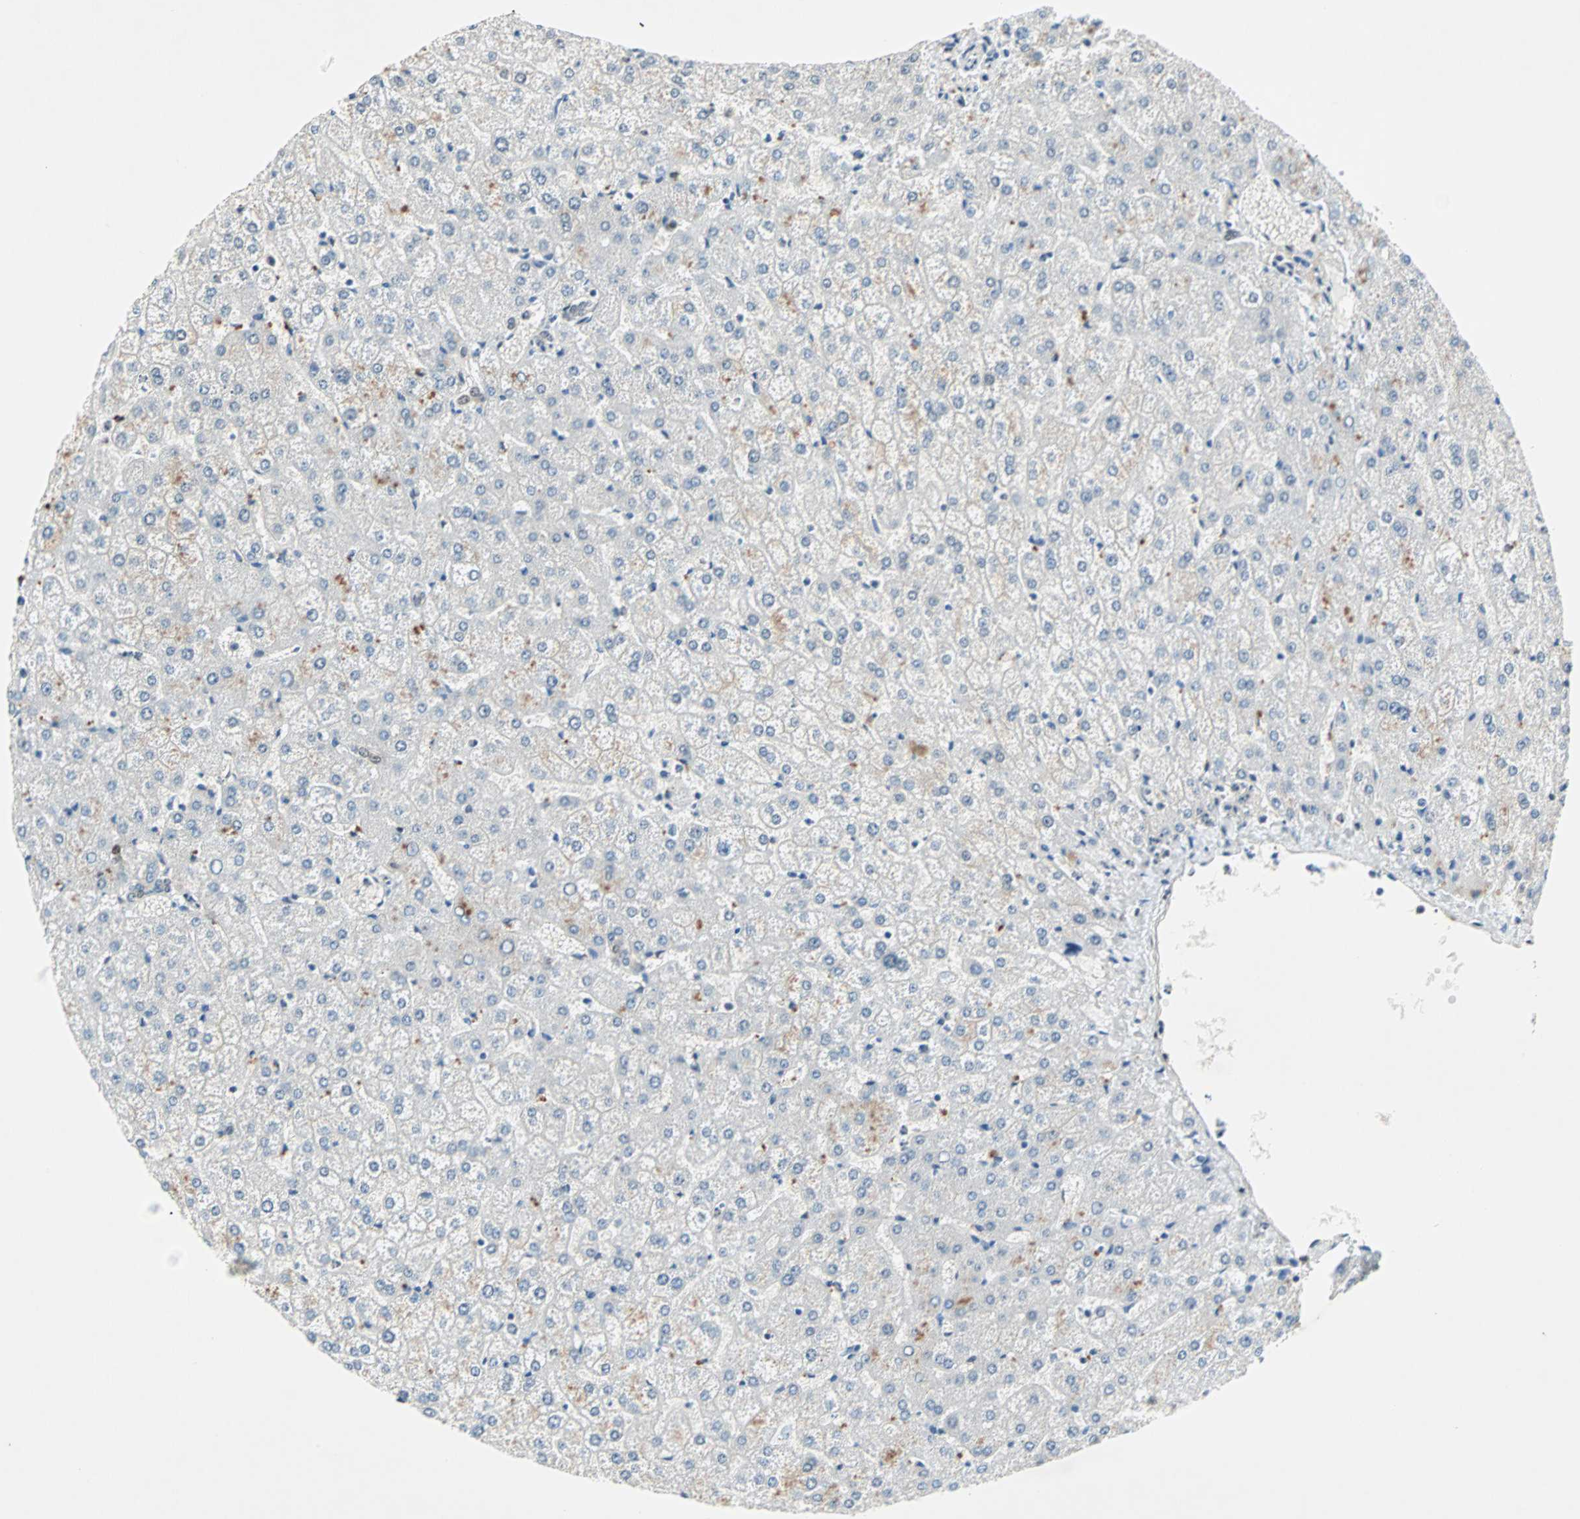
{"staining": {"intensity": "weak", "quantity": ">75%", "location": "cytoplasmic/membranous,nuclear"}, "tissue": "liver", "cell_type": "Cholangiocytes", "image_type": "normal", "snomed": [{"axis": "morphology", "description": "Normal tissue, NOS"}, {"axis": "topography", "description": "Liver"}], "caption": "A high-resolution photomicrograph shows IHC staining of benign liver, which shows weak cytoplasmic/membranous,nuclear expression in approximately >75% of cholangiocytes.", "gene": "WWTR1", "patient": {"sex": "female", "age": 32}}